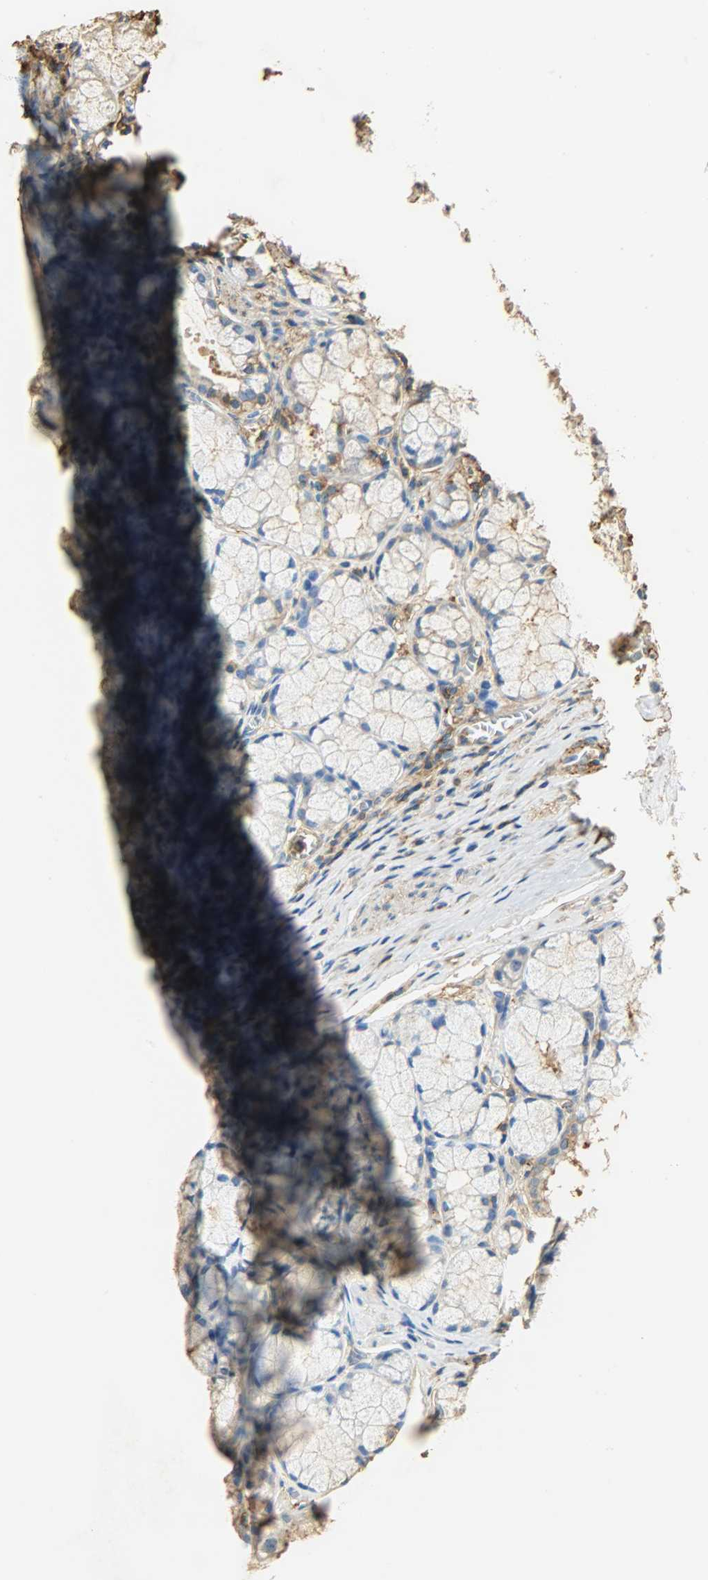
{"staining": {"intensity": "moderate", "quantity": "<25%", "location": "cytoplasmic/membranous"}, "tissue": "stomach", "cell_type": "Glandular cells", "image_type": "normal", "snomed": [{"axis": "morphology", "description": "Normal tissue, NOS"}, {"axis": "topography", "description": "Stomach, lower"}], "caption": "Immunohistochemistry (IHC) image of unremarkable human stomach stained for a protein (brown), which exhibits low levels of moderate cytoplasmic/membranous expression in approximately <25% of glandular cells.", "gene": "ANXA6", "patient": {"sex": "male", "age": 56}}